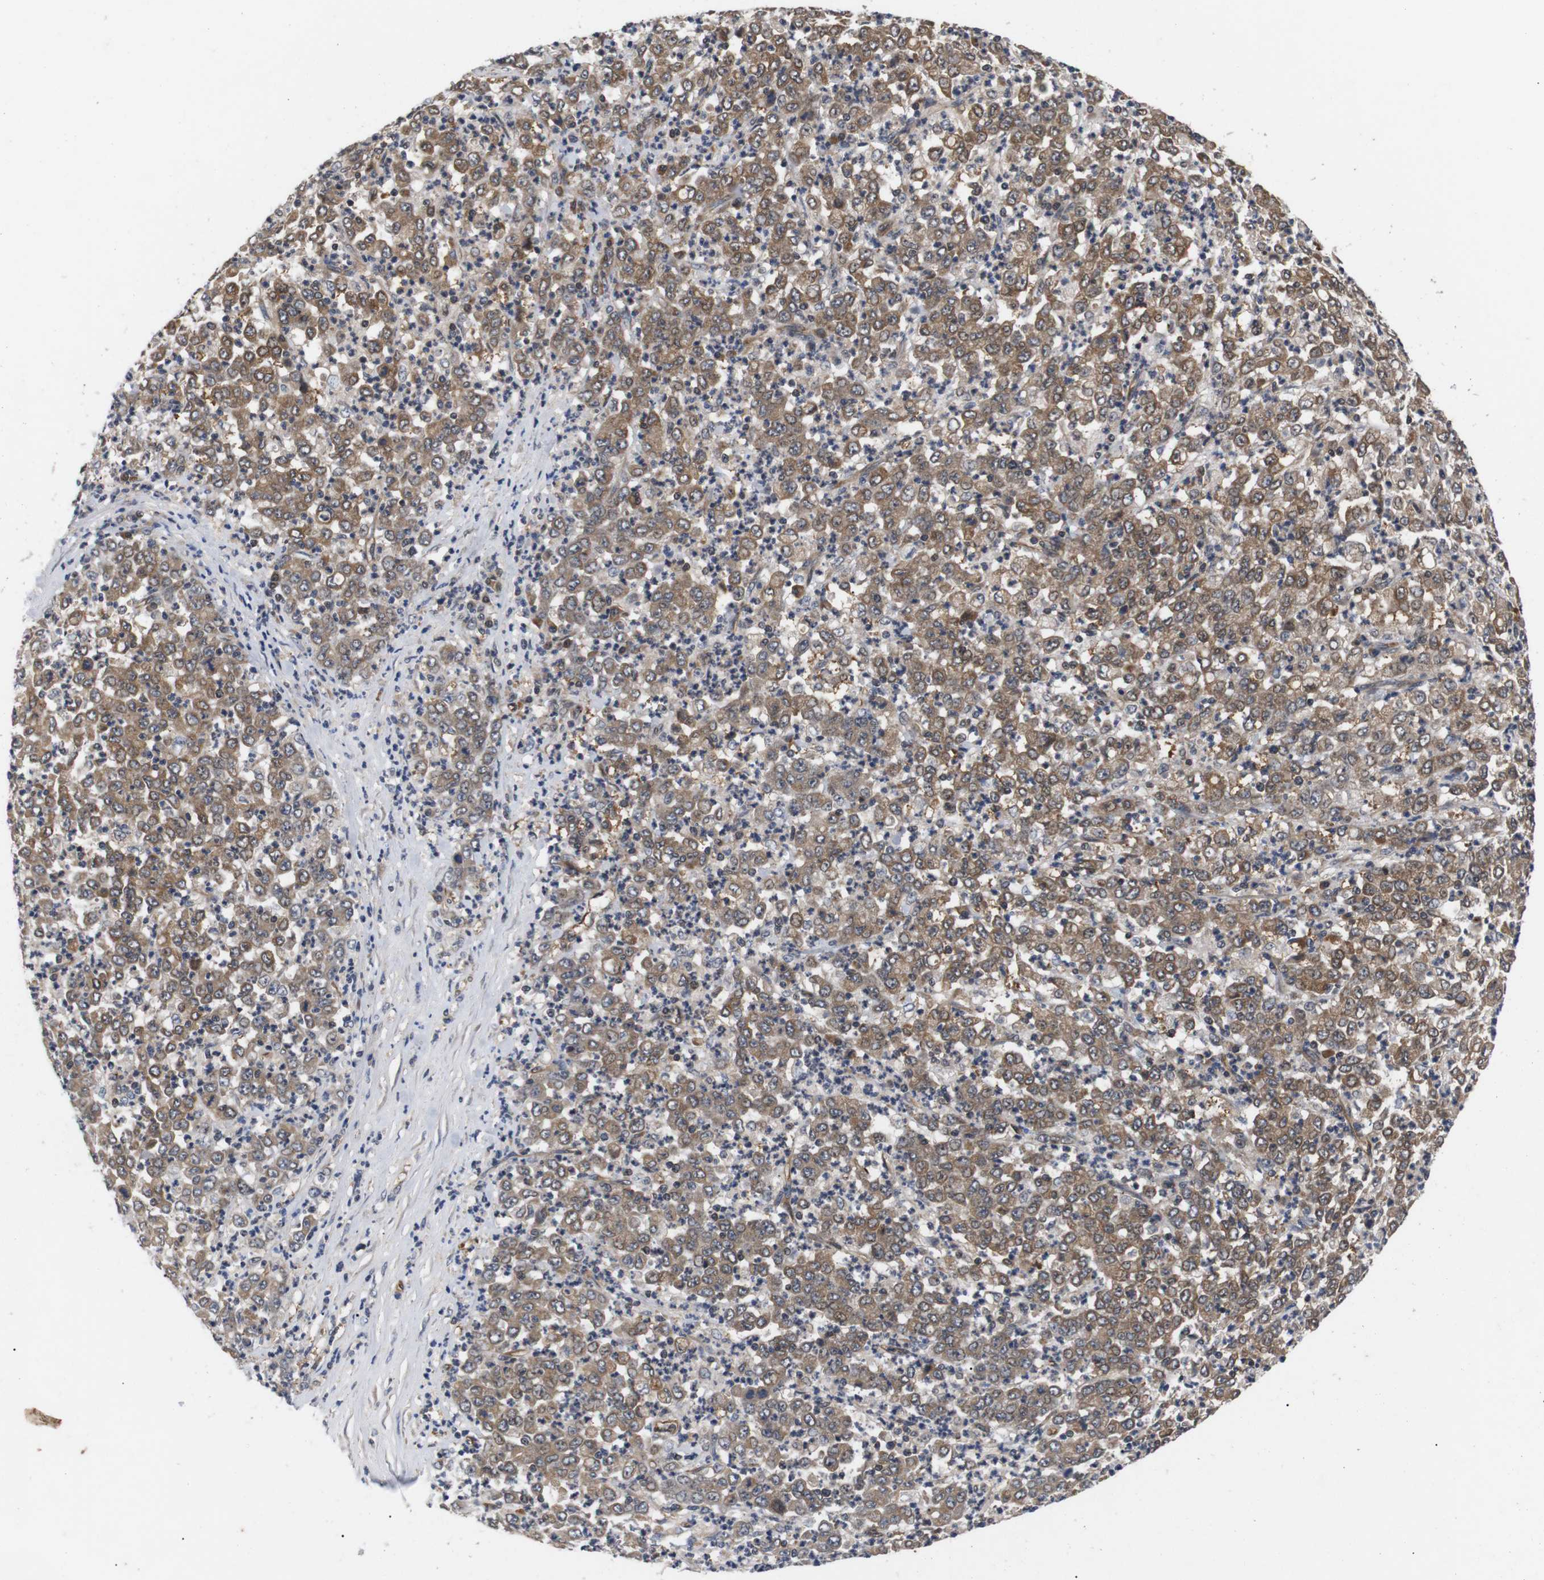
{"staining": {"intensity": "moderate", "quantity": ">75%", "location": "cytoplasmic/membranous"}, "tissue": "stomach cancer", "cell_type": "Tumor cells", "image_type": "cancer", "snomed": [{"axis": "morphology", "description": "Adenocarcinoma, NOS"}, {"axis": "topography", "description": "Stomach, lower"}], "caption": "IHC of human stomach cancer (adenocarcinoma) displays medium levels of moderate cytoplasmic/membranous staining in about >75% of tumor cells.", "gene": "RIPK1", "patient": {"sex": "female", "age": 71}}